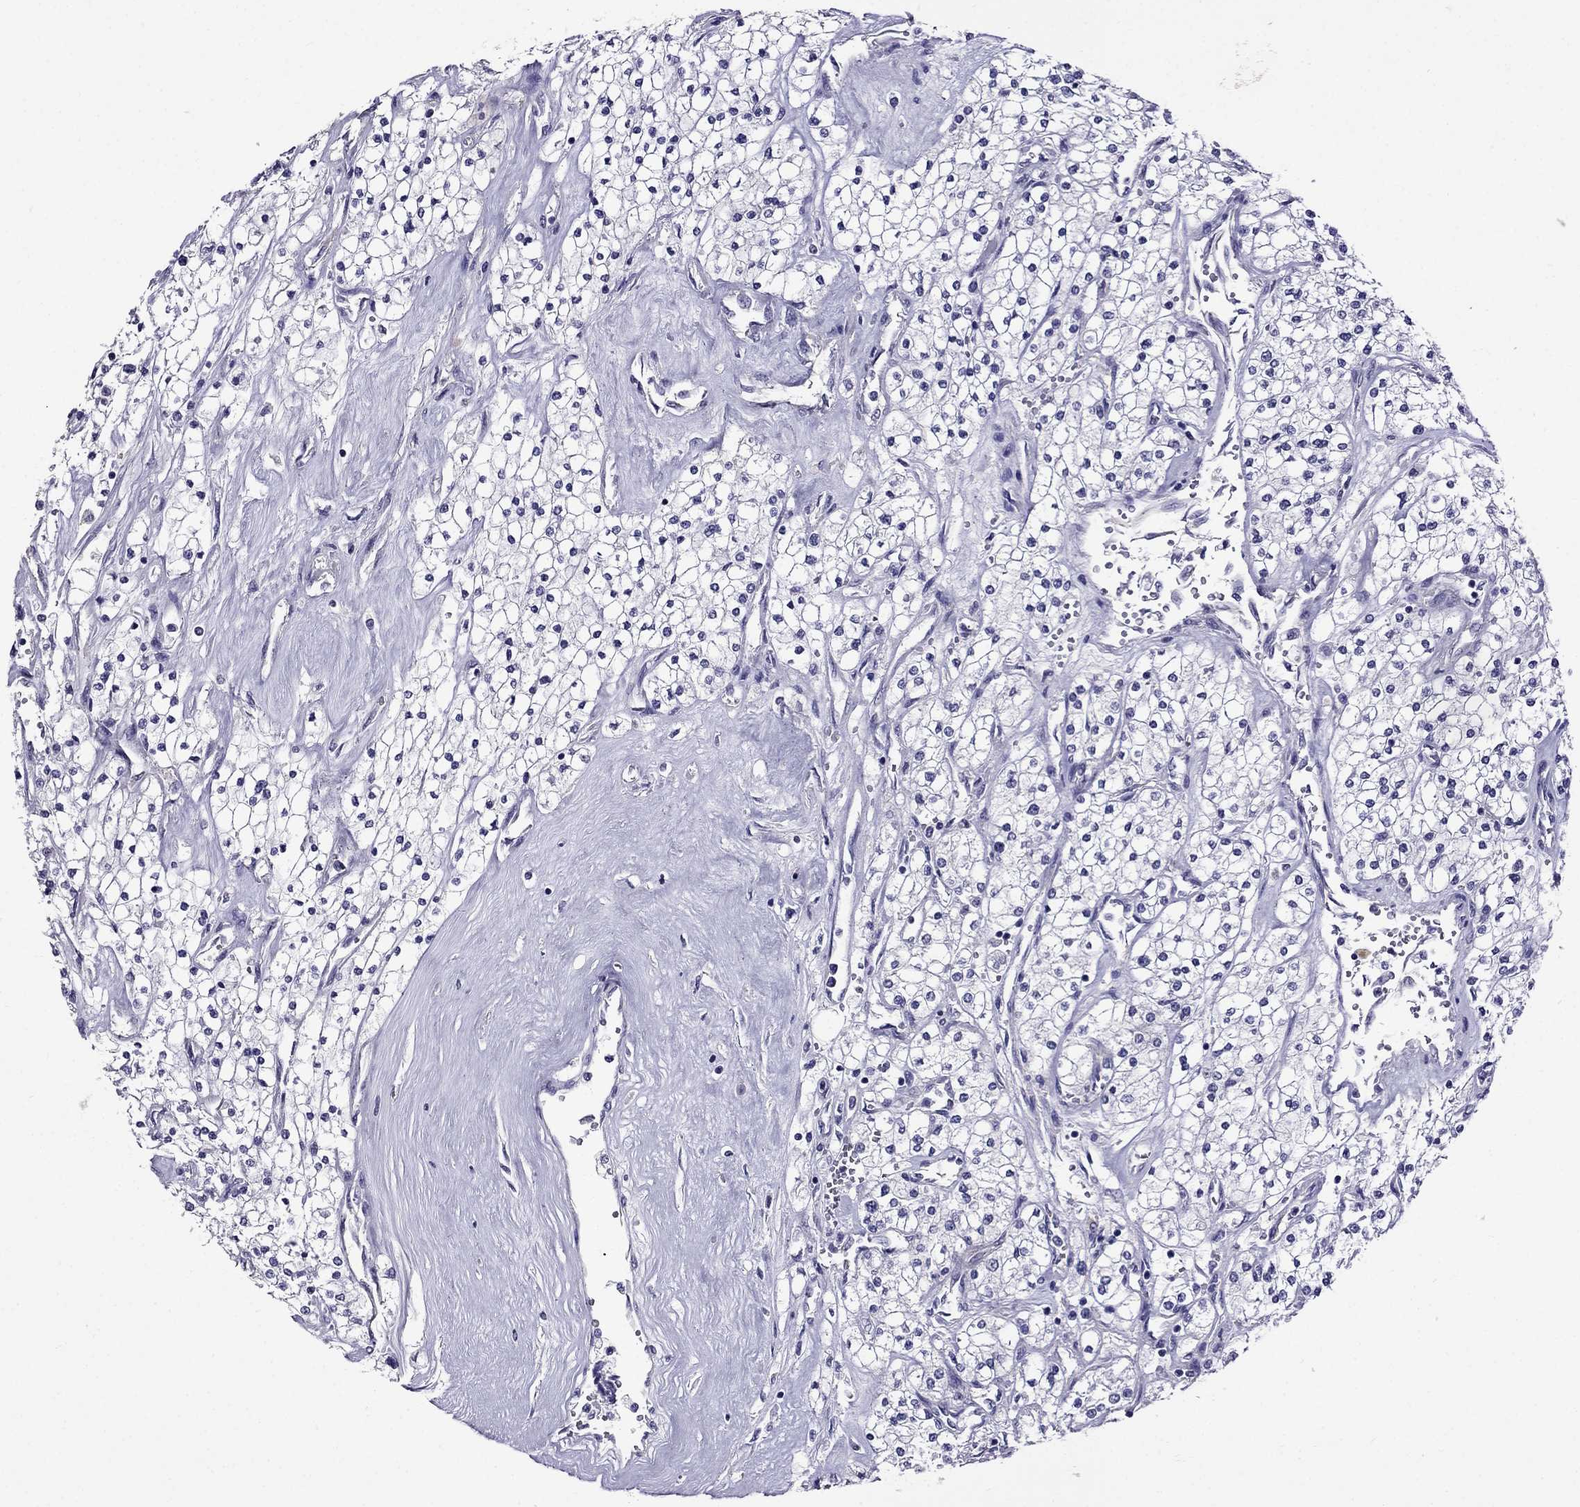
{"staining": {"intensity": "negative", "quantity": "none", "location": "none"}, "tissue": "renal cancer", "cell_type": "Tumor cells", "image_type": "cancer", "snomed": [{"axis": "morphology", "description": "Adenocarcinoma, NOS"}, {"axis": "topography", "description": "Kidney"}], "caption": "Protein analysis of renal cancer (adenocarcinoma) demonstrates no significant positivity in tumor cells. Brightfield microscopy of immunohistochemistry (IHC) stained with DAB (brown) and hematoxylin (blue), captured at high magnification.", "gene": "OXCT2", "patient": {"sex": "male", "age": 80}}